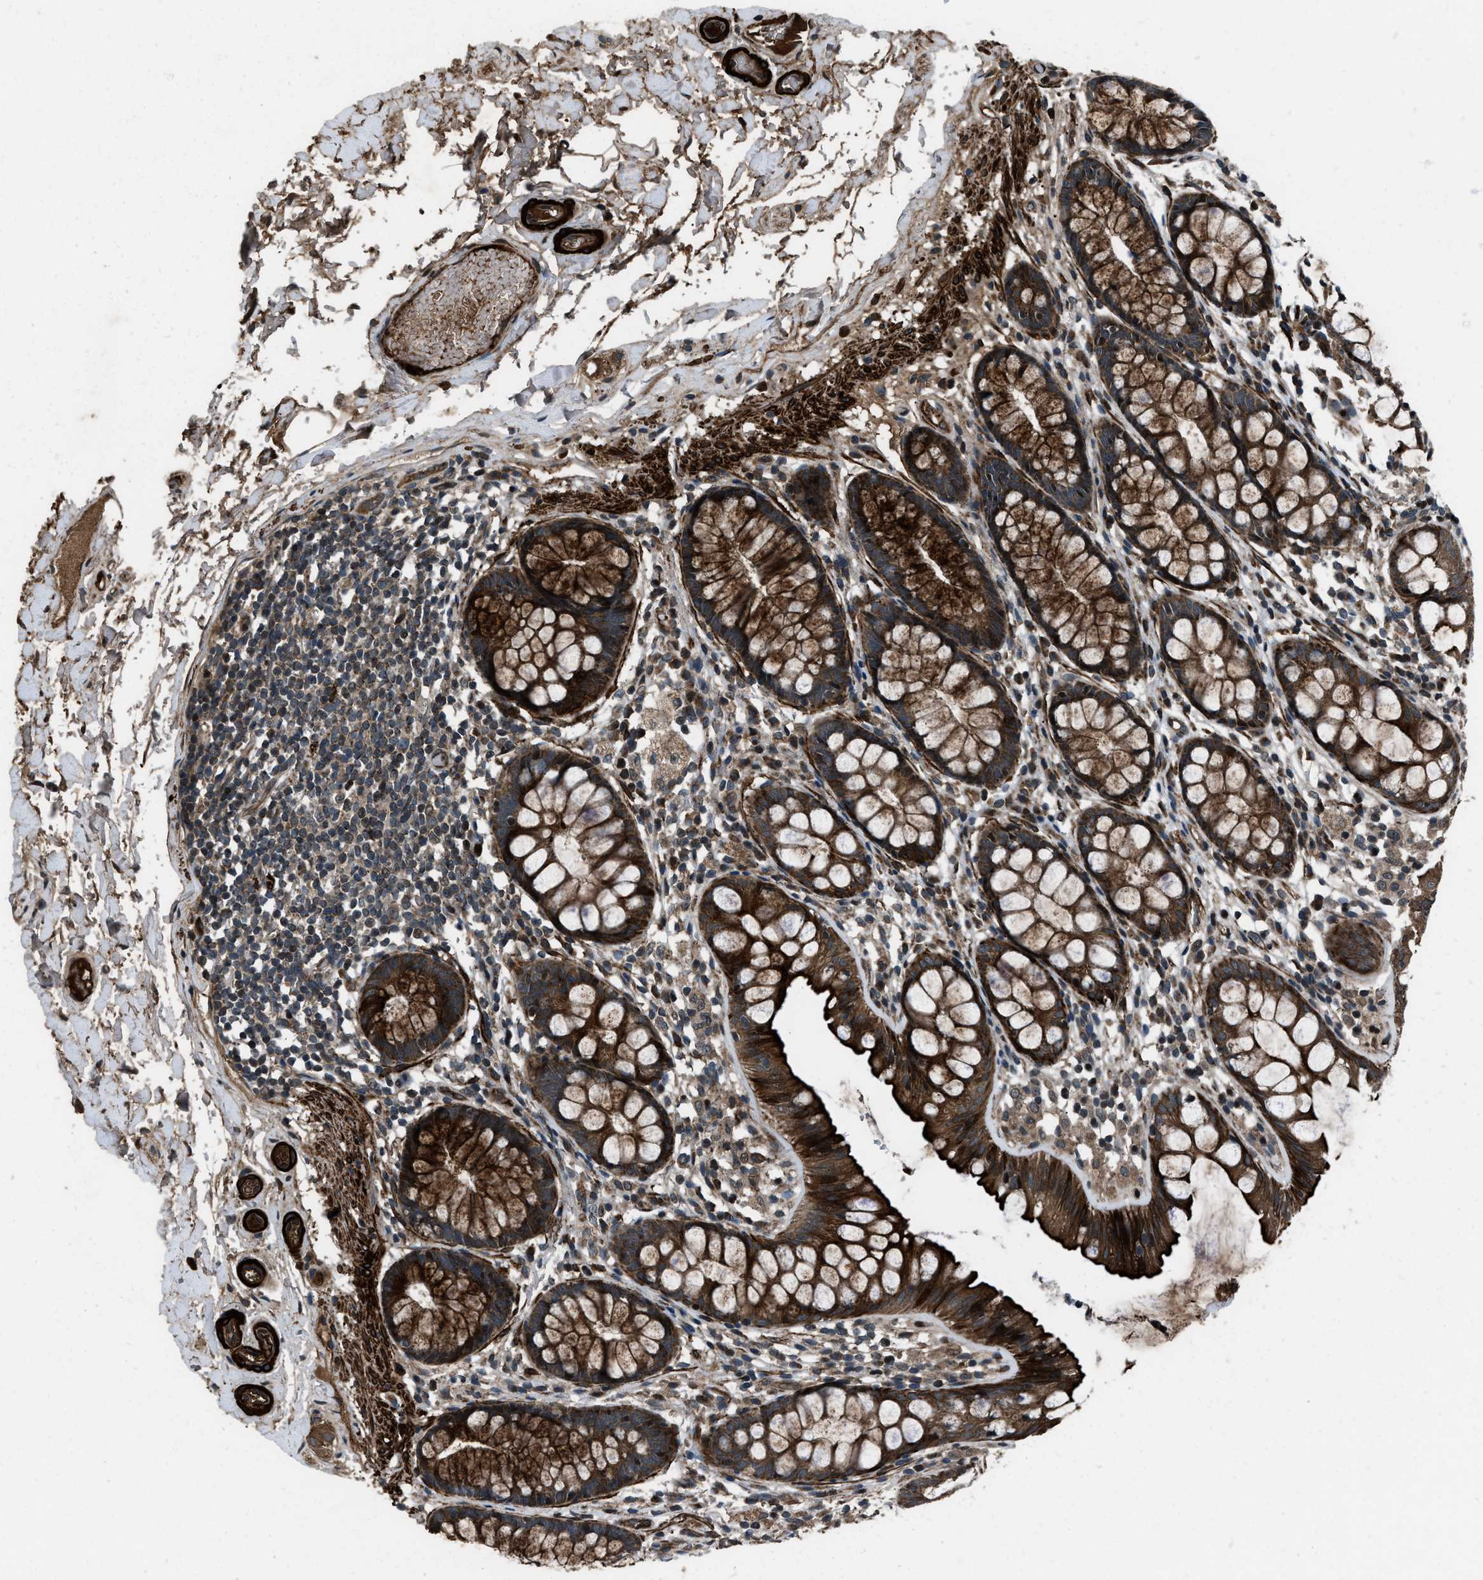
{"staining": {"intensity": "strong", "quantity": ">75%", "location": "cytoplasmic/membranous"}, "tissue": "colon", "cell_type": "Endothelial cells", "image_type": "normal", "snomed": [{"axis": "morphology", "description": "Normal tissue, NOS"}, {"axis": "topography", "description": "Colon"}], "caption": "A high-resolution image shows IHC staining of unremarkable colon, which reveals strong cytoplasmic/membranous staining in approximately >75% of endothelial cells.", "gene": "IRAK4", "patient": {"sex": "female", "age": 56}}